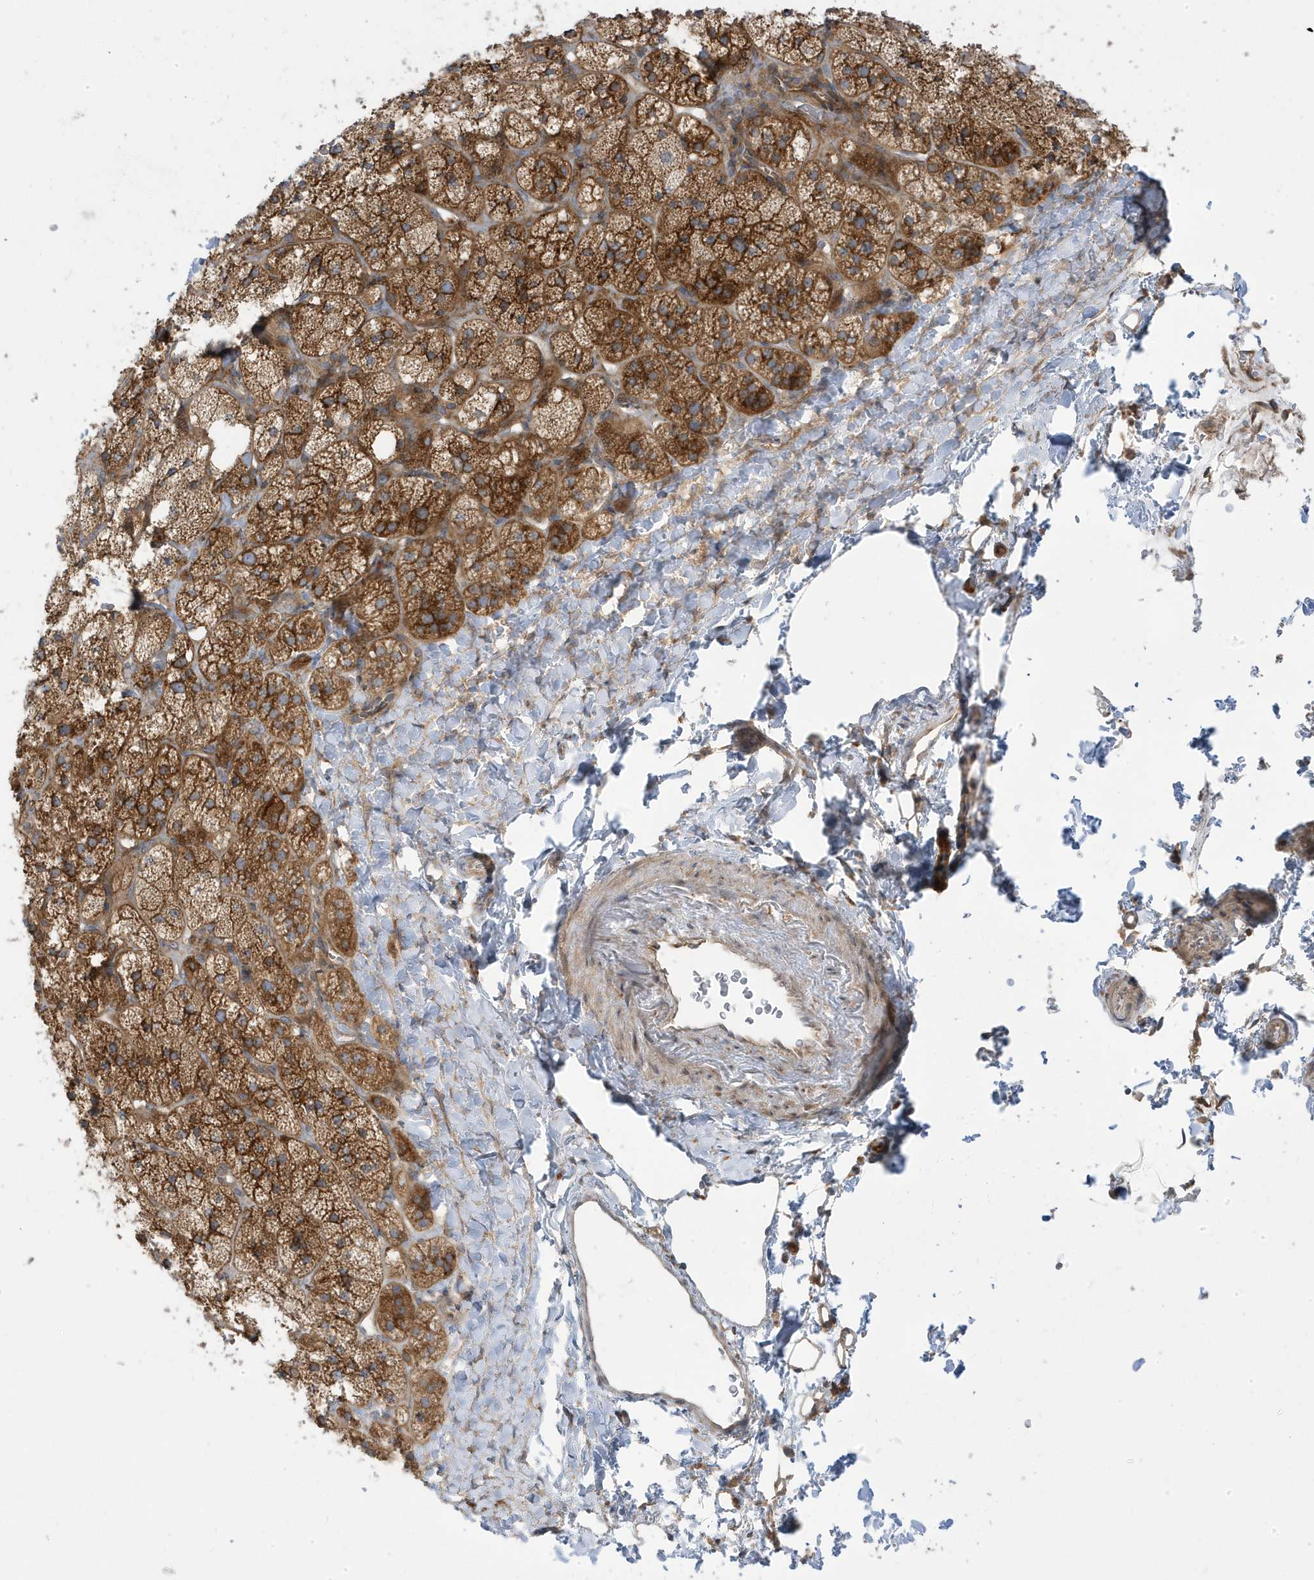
{"staining": {"intensity": "strong", "quantity": ">75%", "location": "cytoplasmic/membranous"}, "tissue": "adrenal gland", "cell_type": "Glandular cells", "image_type": "normal", "snomed": [{"axis": "morphology", "description": "Normal tissue, NOS"}, {"axis": "topography", "description": "Adrenal gland"}], "caption": "A brown stain shows strong cytoplasmic/membranous staining of a protein in glandular cells of benign adrenal gland.", "gene": "STAM", "patient": {"sex": "male", "age": 61}}